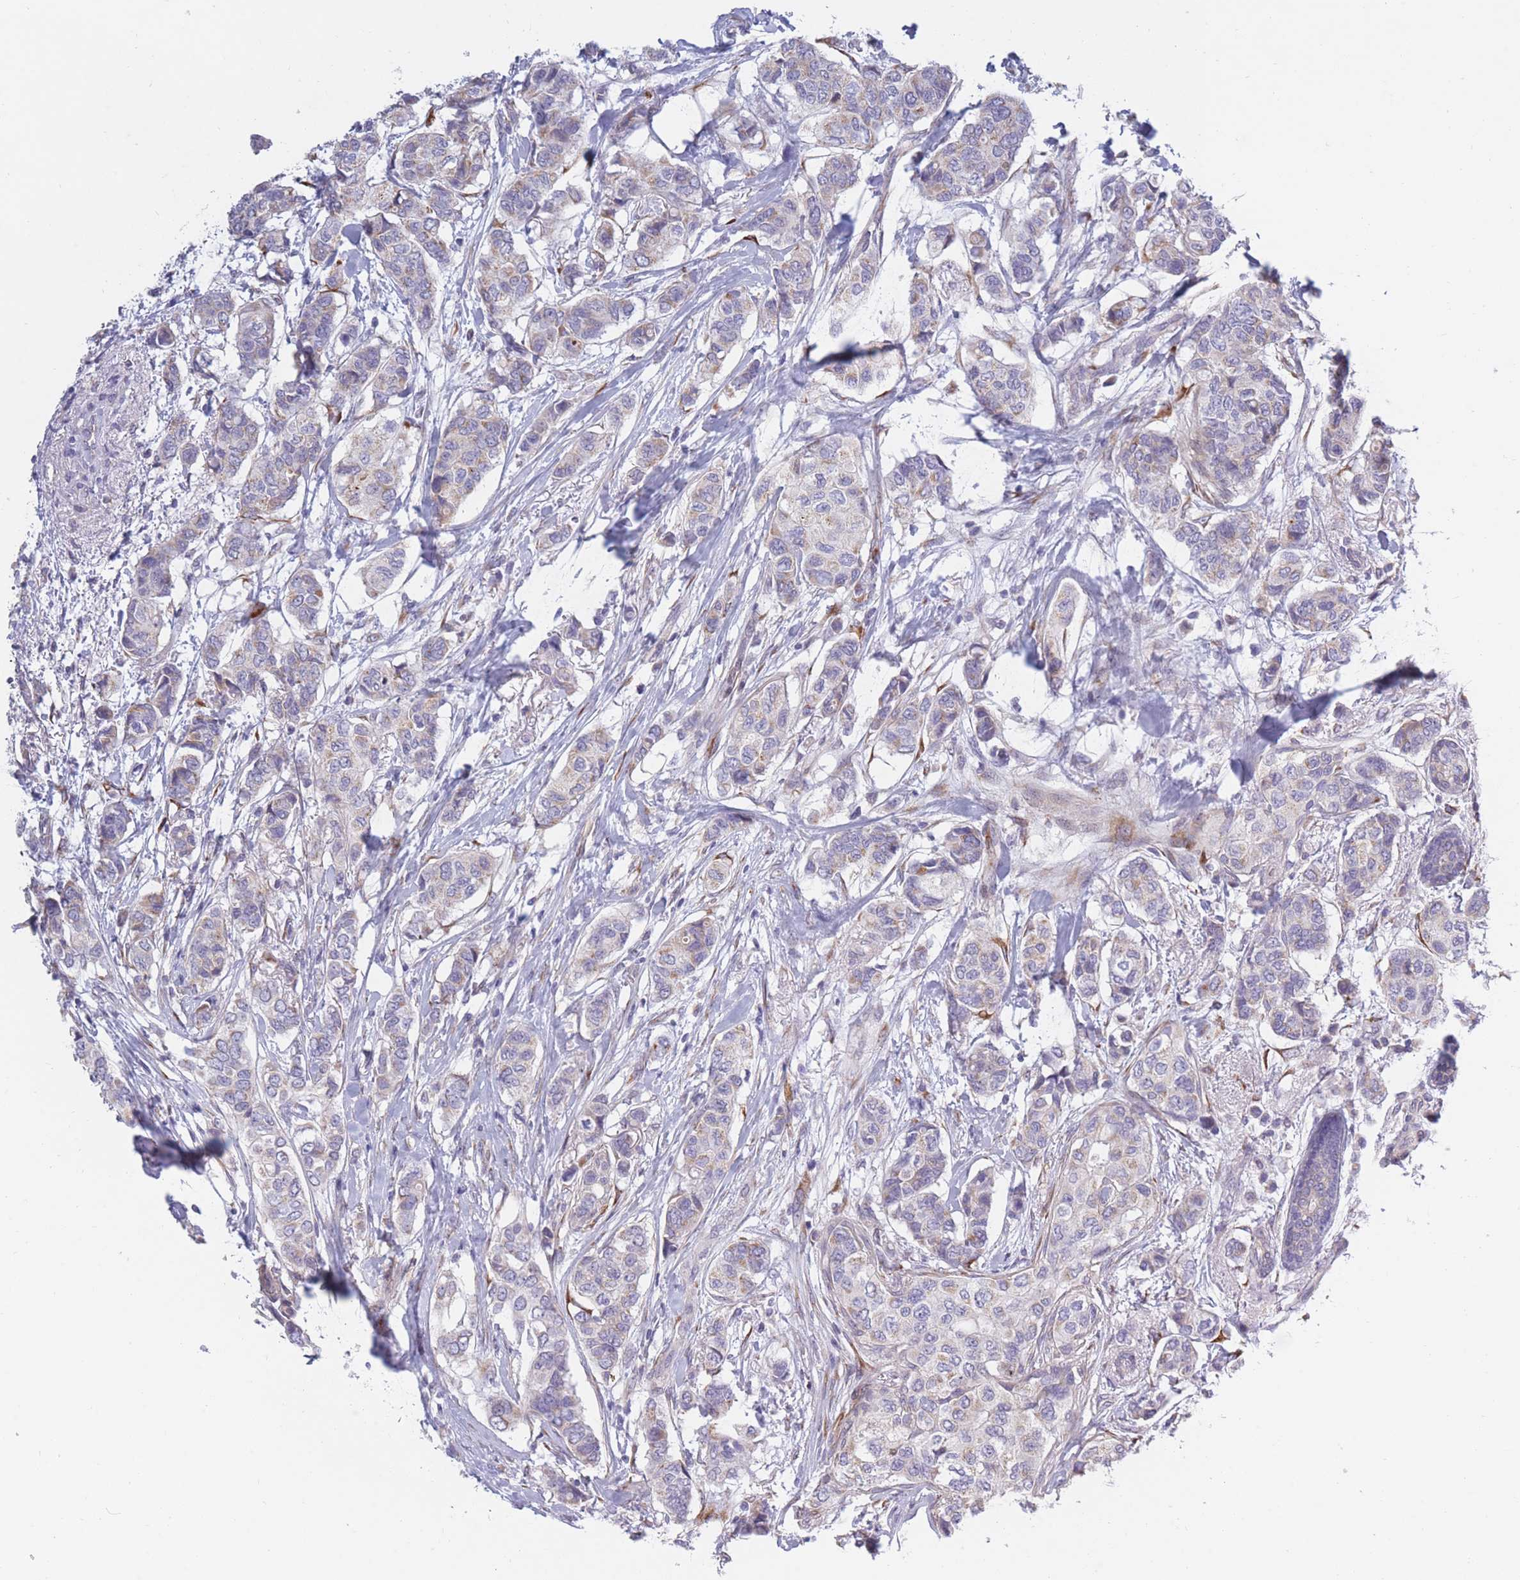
{"staining": {"intensity": "weak", "quantity": "<25%", "location": "cytoplasmic/membranous"}, "tissue": "breast cancer", "cell_type": "Tumor cells", "image_type": "cancer", "snomed": [{"axis": "morphology", "description": "Lobular carcinoma"}, {"axis": "topography", "description": "Breast"}], "caption": "Tumor cells are negative for protein expression in human breast lobular carcinoma. The staining is performed using DAB (3,3'-diaminobenzidine) brown chromogen with nuclei counter-stained in using hematoxylin.", "gene": "CCNQ", "patient": {"sex": "female", "age": 51}}